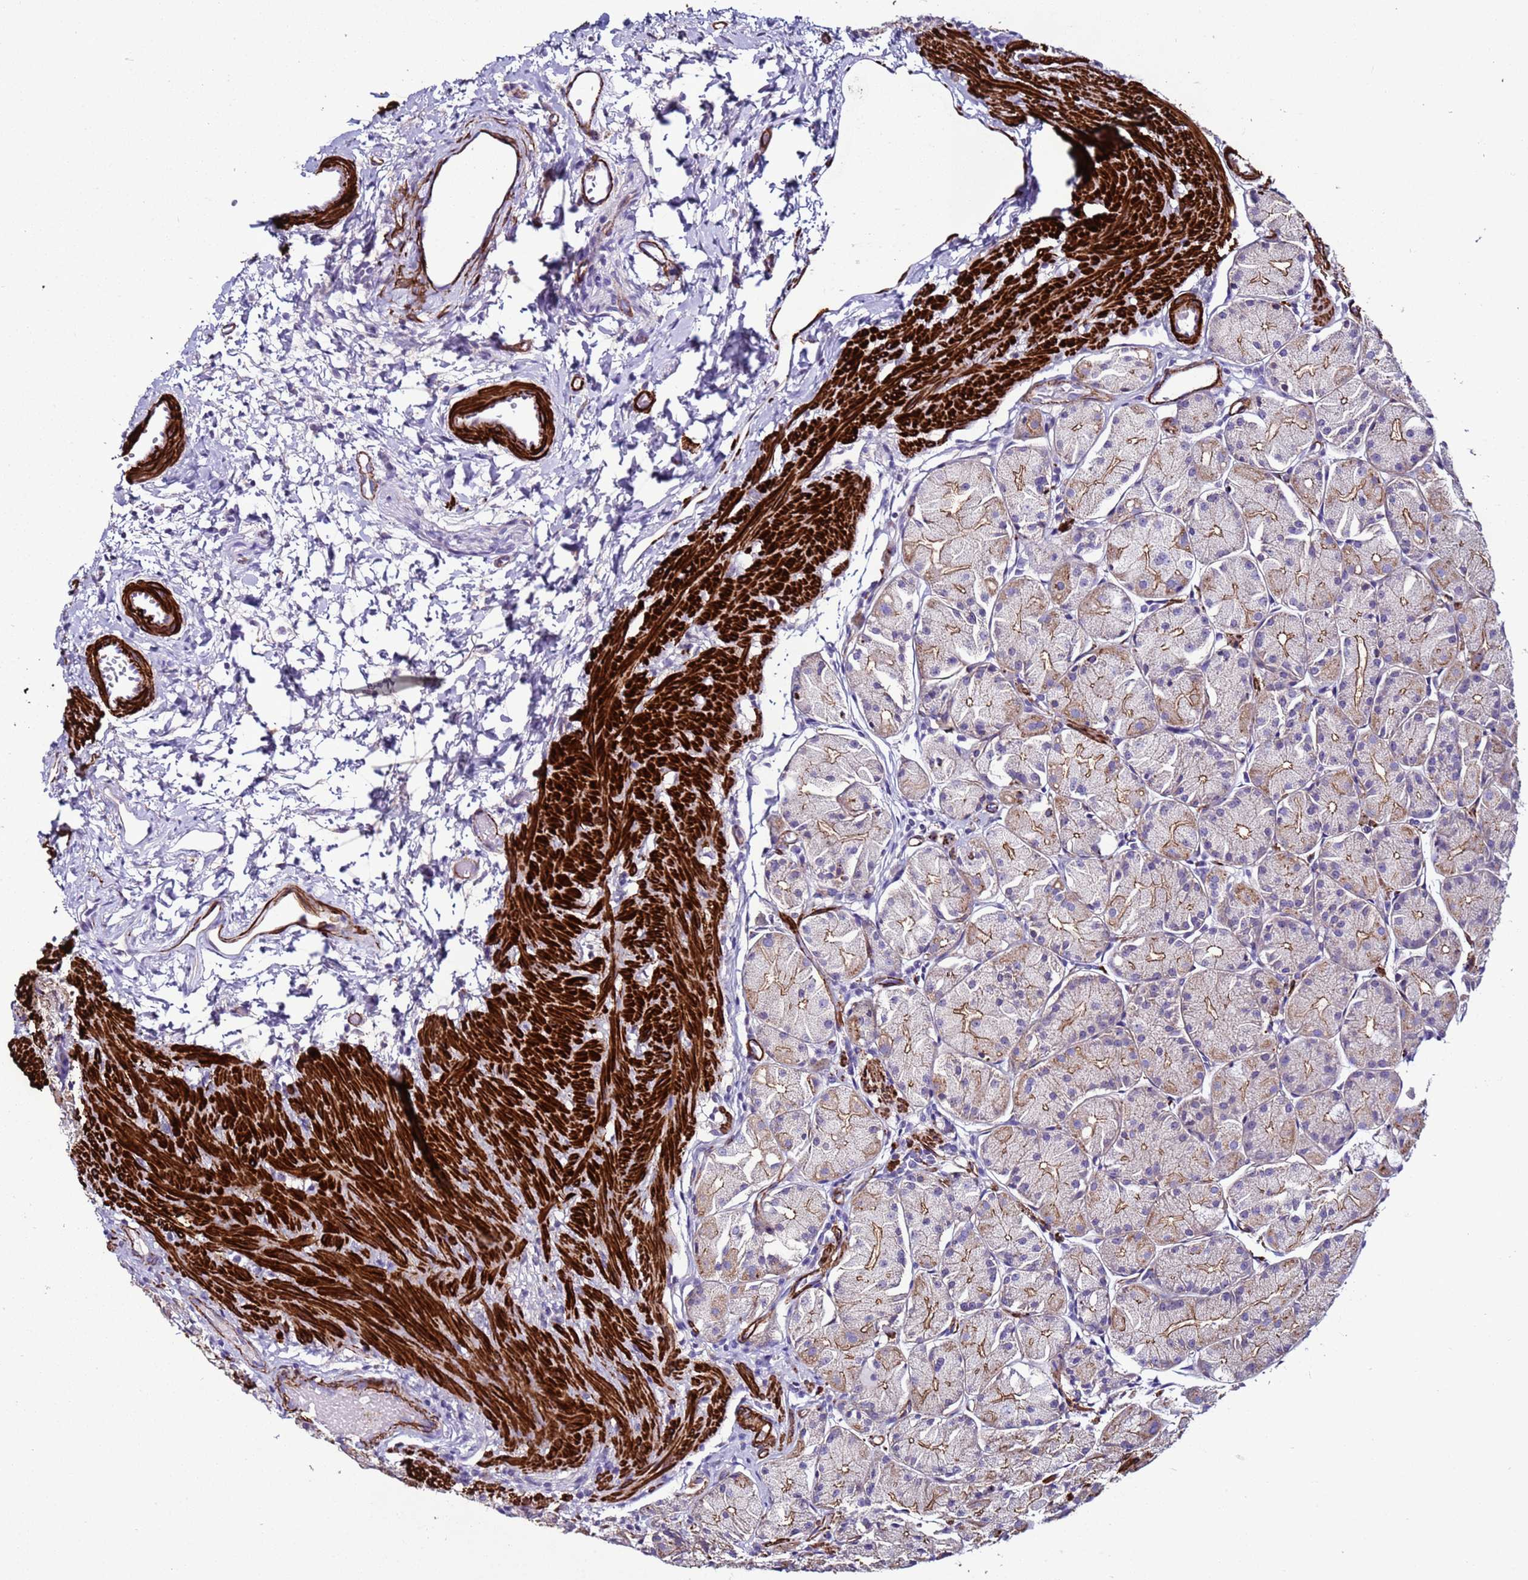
{"staining": {"intensity": "moderate", "quantity": "<25%", "location": "cytoplasmic/membranous"}, "tissue": "stomach", "cell_type": "Glandular cells", "image_type": "normal", "snomed": [{"axis": "morphology", "description": "Normal tissue, NOS"}, {"axis": "topography", "description": "Stomach, upper"}], "caption": "High-magnification brightfield microscopy of unremarkable stomach stained with DAB (brown) and counterstained with hematoxylin (blue). glandular cells exhibit moderate cytoplasmic/membranous expression is identified in about<25% of cells.", "gene": "RABL2A", "patient": {"sex": "male", "age": 47}}